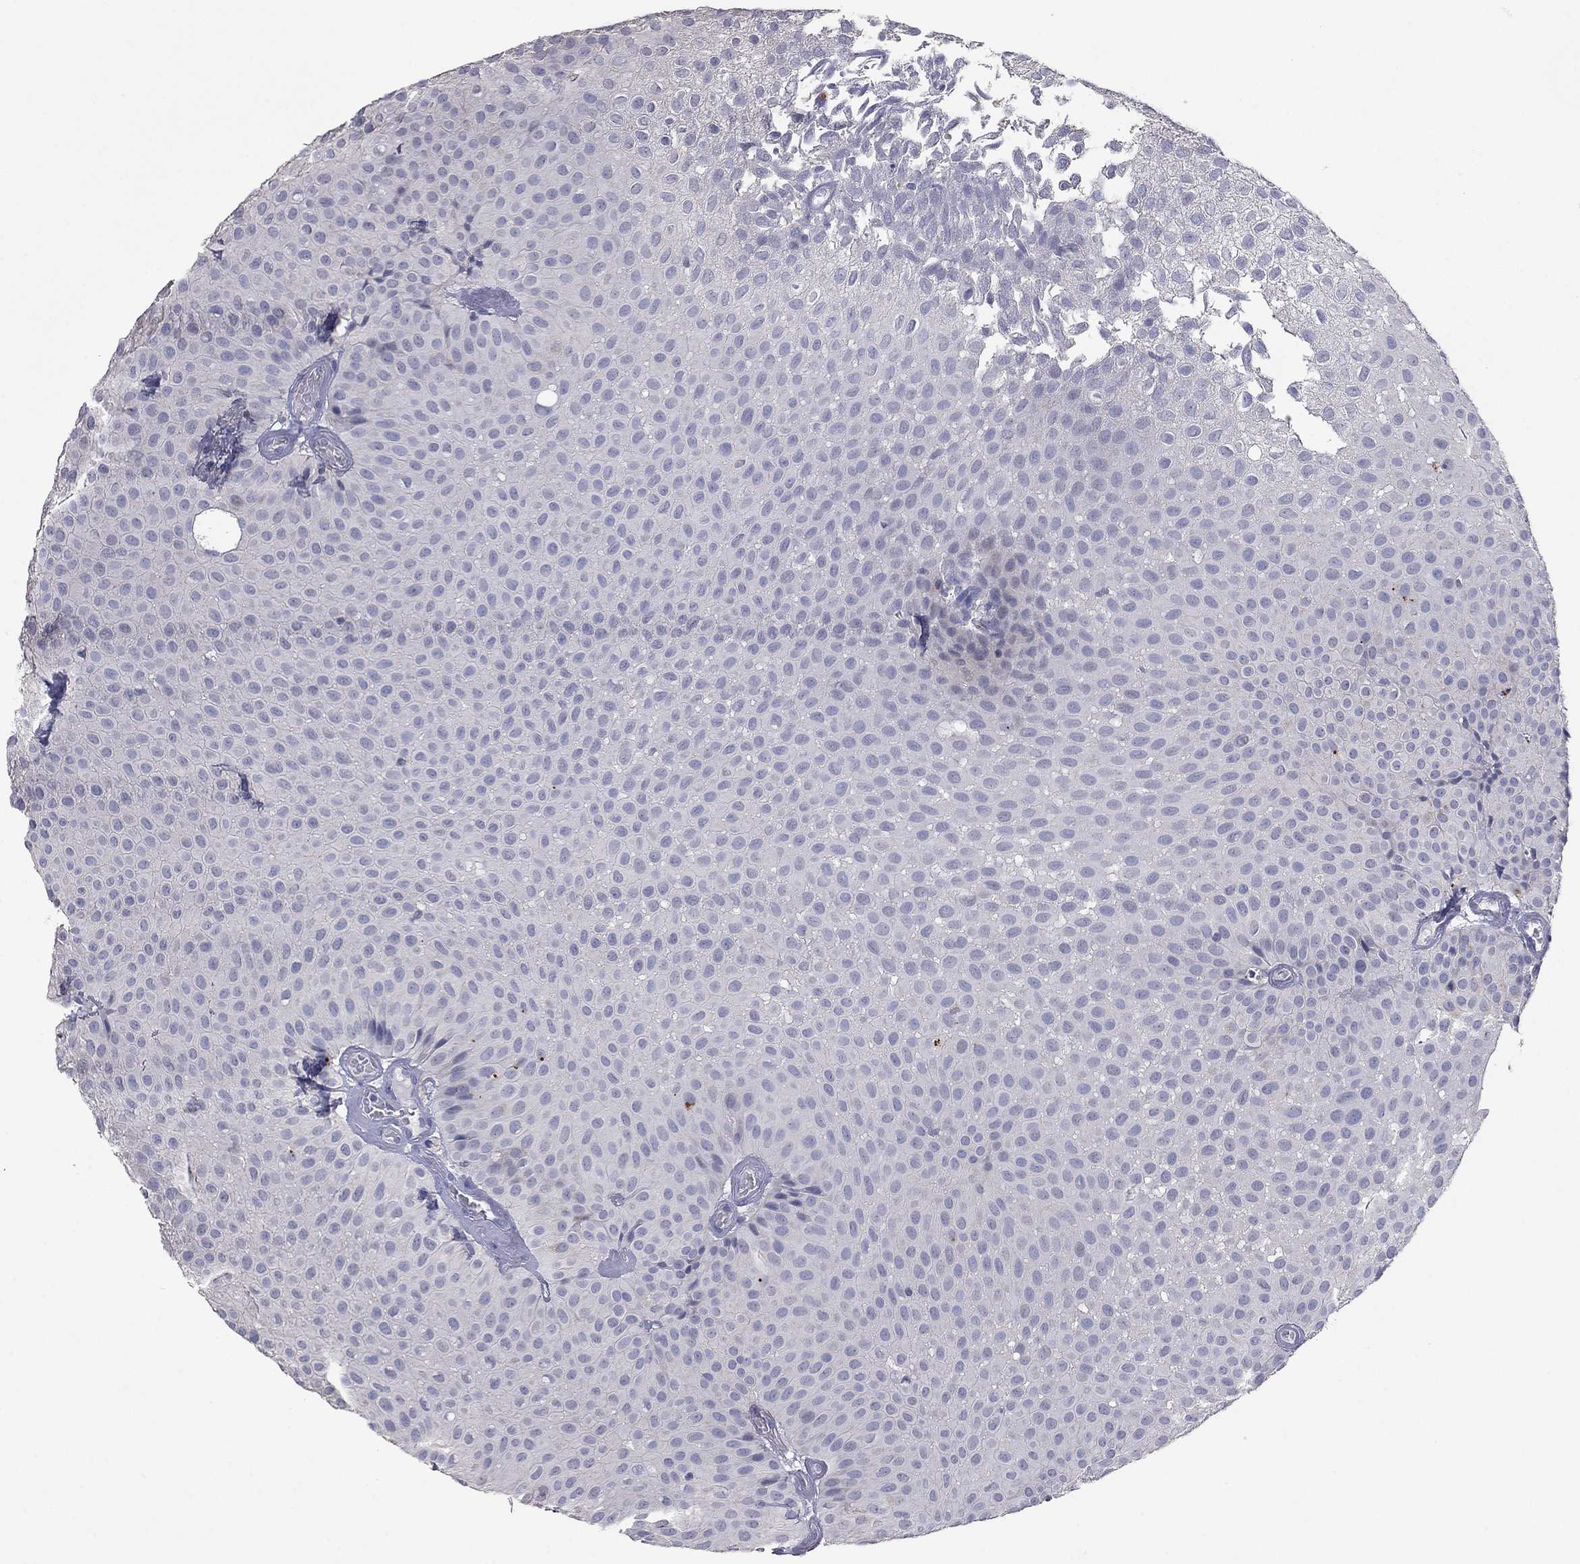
{"staining": {"intensity": "negative", "quantity": "none", "location": "none"}, "tissue": "urothelial cancer", "cell_type": "Tumor cells", "image_type": "cancer", "snomed": [{"axis": "morphology", "description": "Urothelial carcinoma, Low grade"}, {"axis": "topography", "description": "Urinary bladder"}], "caption": "Tumor cells are negative for brown protein staining in urothelial carcinoma (low-grade).", "gene": "IP6K3", "patient": {"sex": "male", "age": 64}}